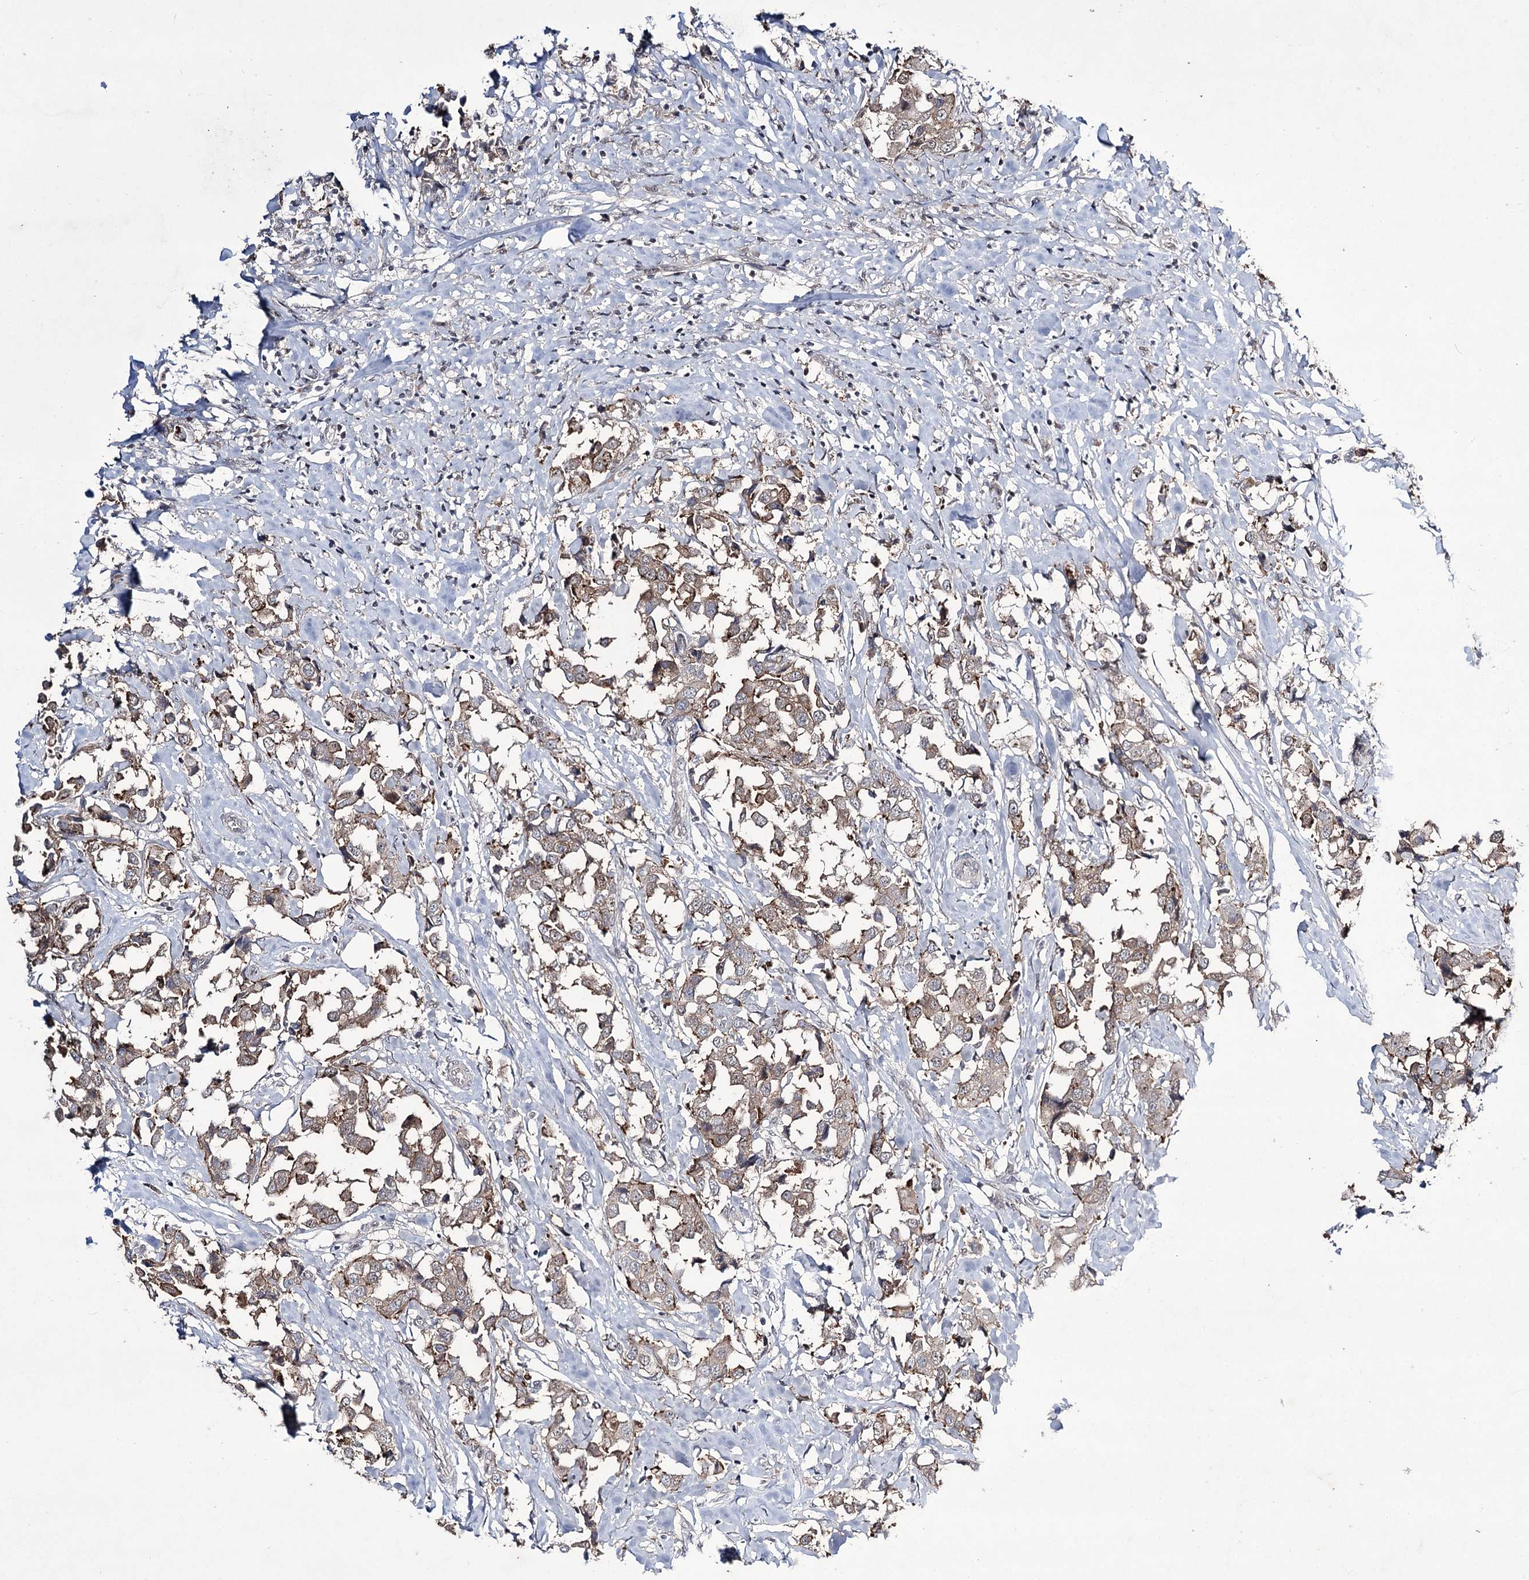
{"staining": {"intensity": "weak", "quantity": ">75%", "location": "cytoplasmic/membranous"}, "tissue": "breast cancer", "cell_type": "Tumor cells", "image_type": "cancer", "snomed": [{"axis": "morphology", "description": "Duct carcinoma"}, {"axis": "topography", "description": "Breast"}], "caption": "Human intraductal carcinoma (breast) stained for a protein (brown) displays weak cytoplasmic/membranous positive positivity in about >75% of tumor cells.", "gene": "HOXC11", "patient": {"sex": "female", "age": 80}}